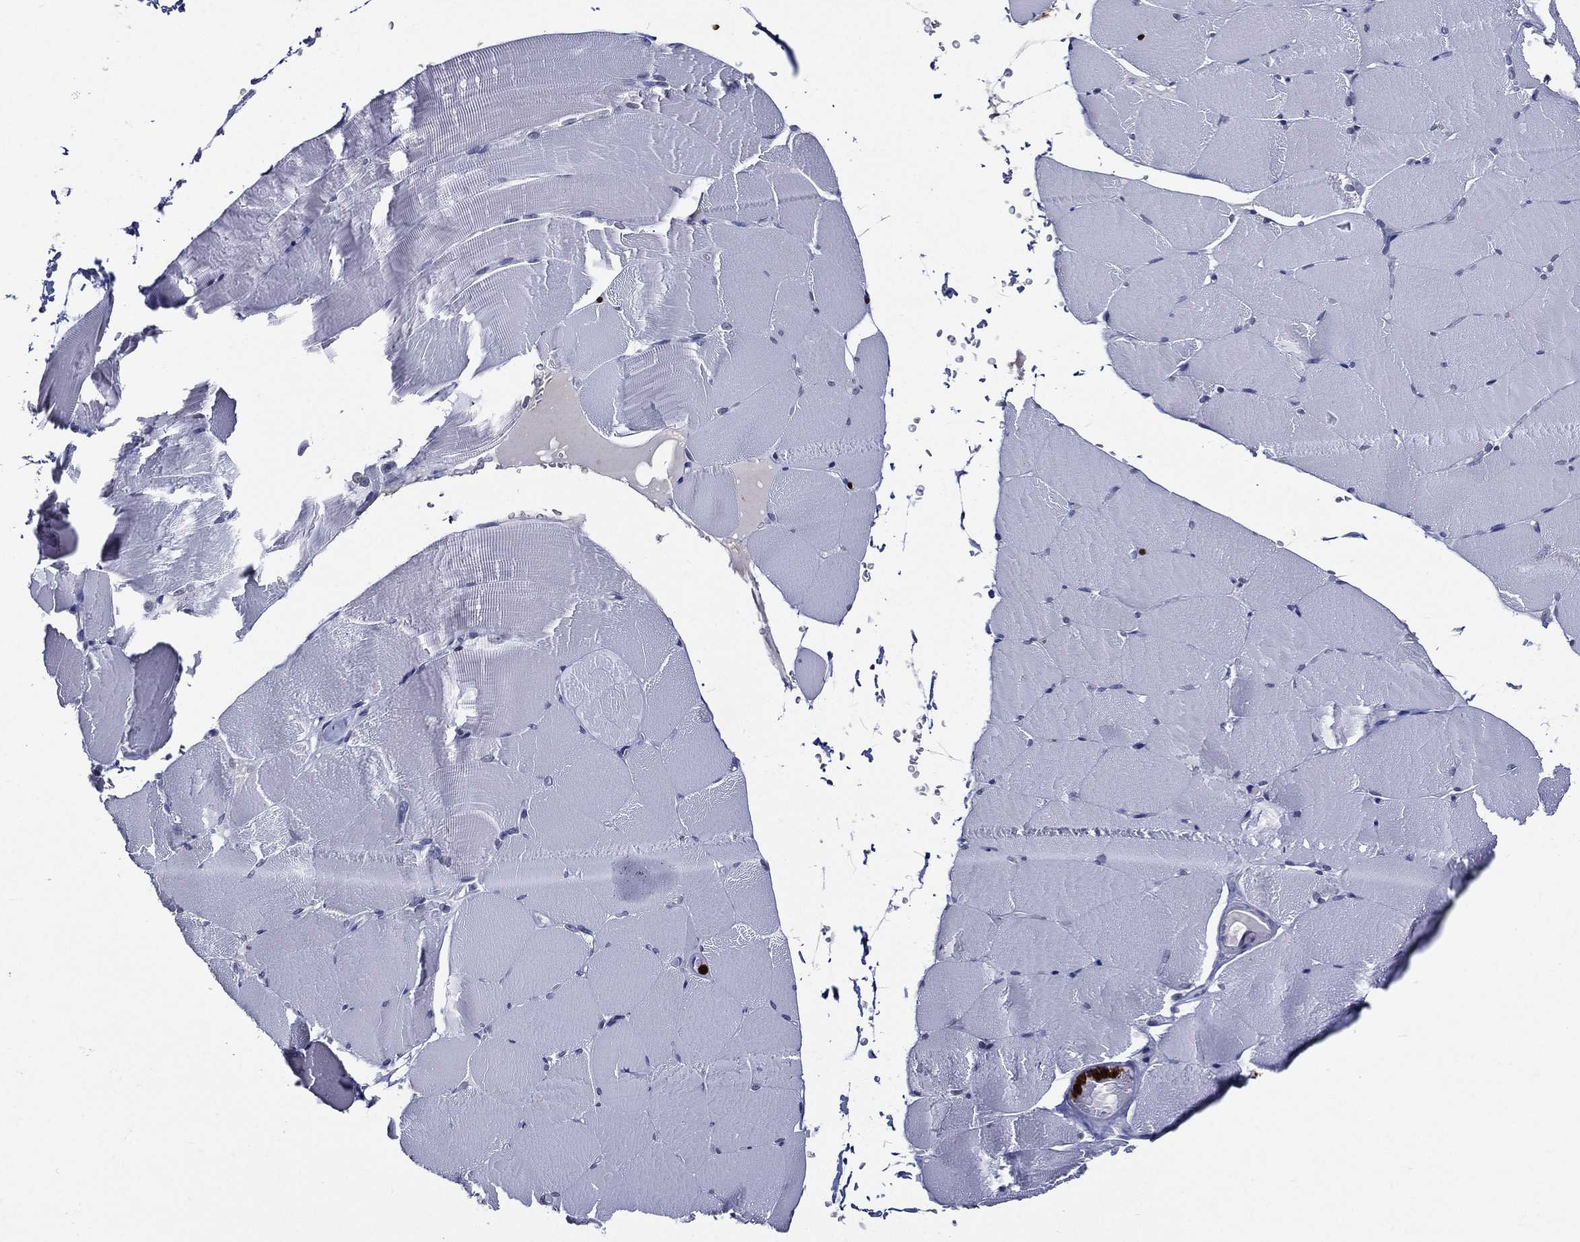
{"staining": {"intensity": "negative", "quantity": "none", "location": "none"}, "tissue": "skeletal muscle", "cell_type": "Myocytes", "image_type": "normal", "snomed": [{"axis": "morphology", "description": "Normal tissue, NOS"}, {"axis": "topography", "description": "Skeletal muscle"}], "caption": "A histopathology image of skeletal muscle stained for a protein reveals no brown staining in myocytes. The staining is performed using DAB brown chromogen with nuclei counter-stained in using hematoxylin.", "gene": "GPR171", "patient": {"sex": "female", "age": 37}}